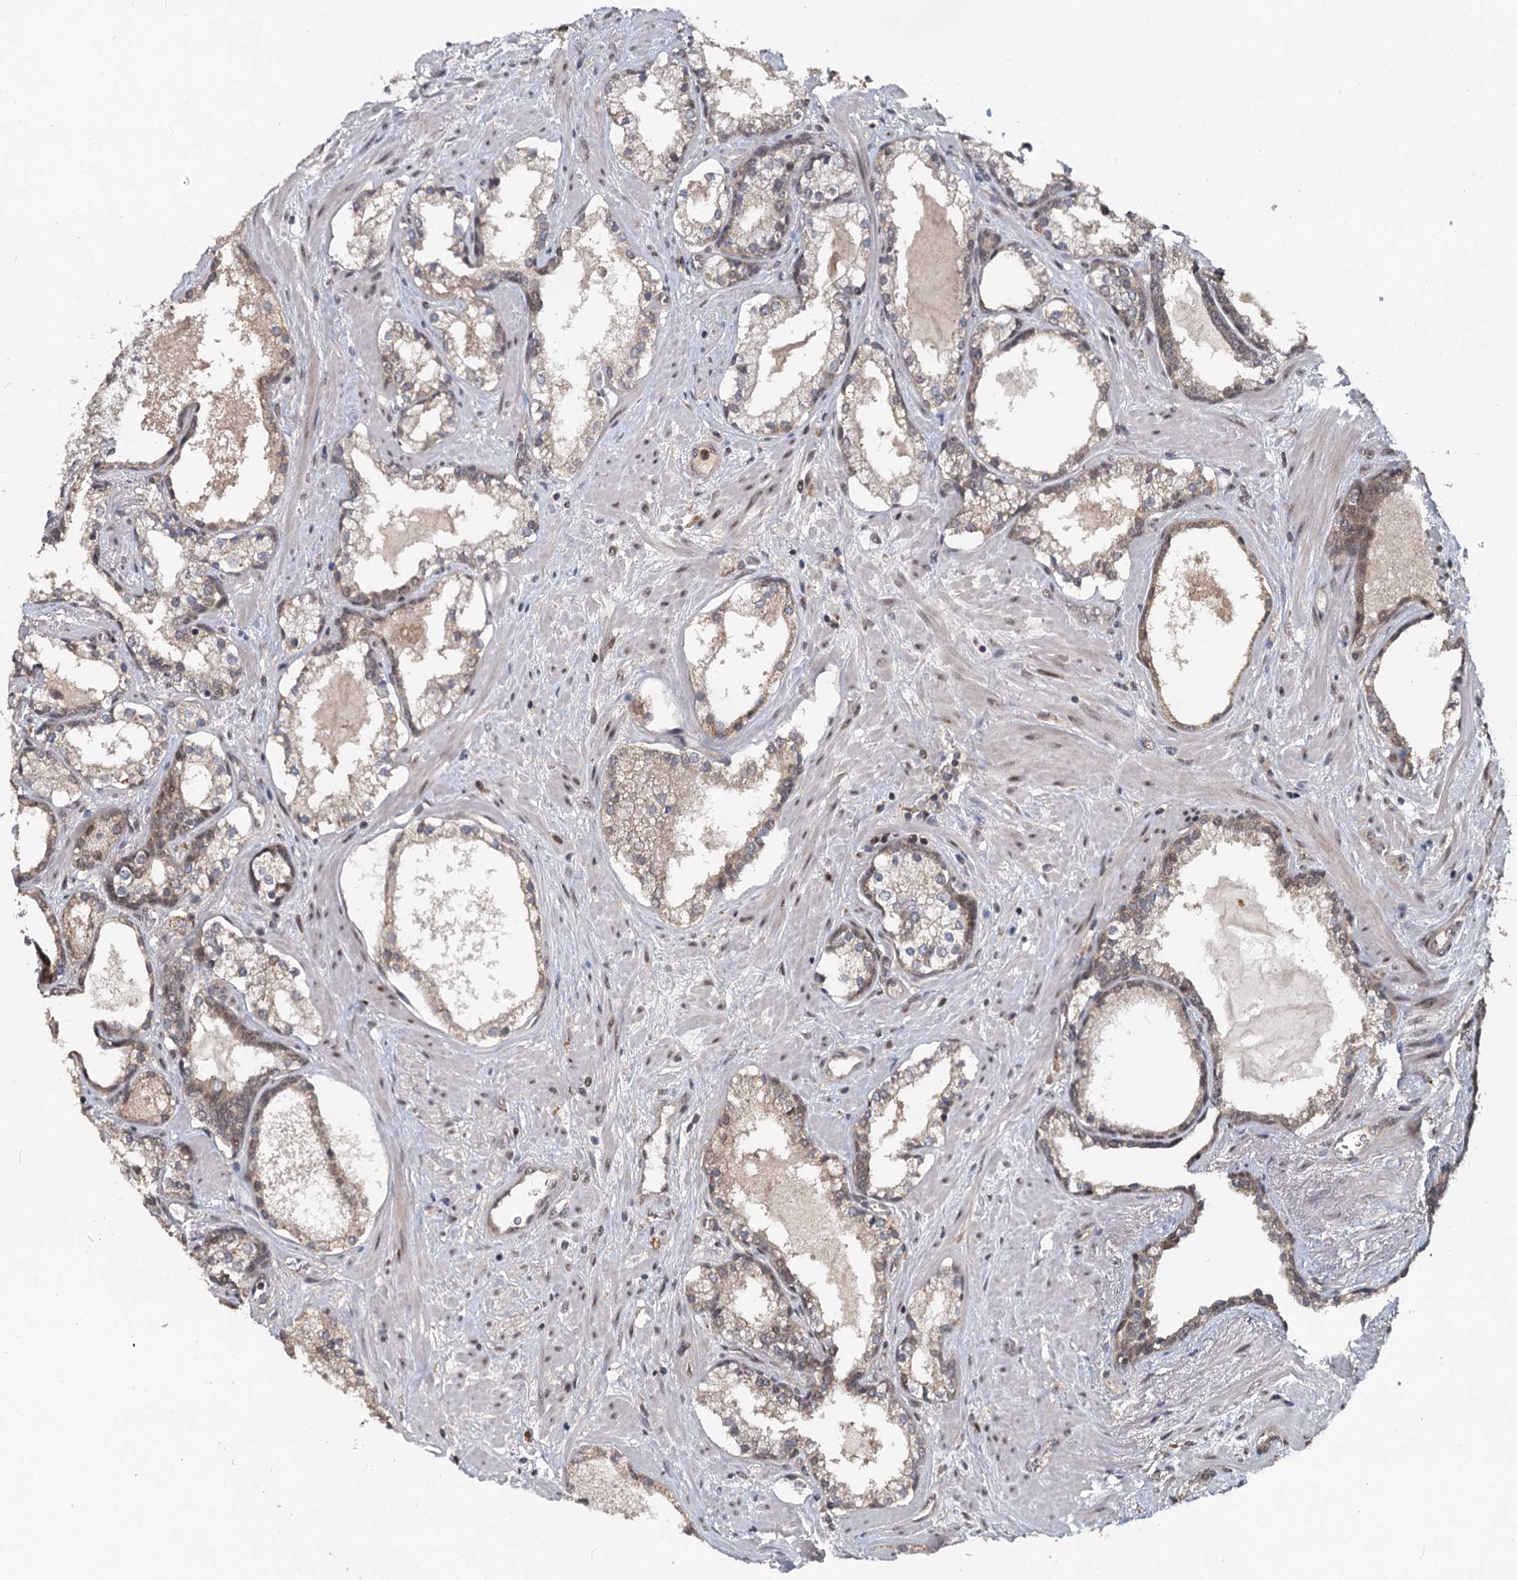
{"staining": {"intensity": "weak", "quantity": "<25%", "location": "cytoplasmic/membranous,nuclear"}, "tissue": "prostate cancer", "cell_type": "Tumor cells", "image_type": "cancer", "snomed": [{"axis": "morphology", "description": "Adenocarcinoma, High grade"}, {"axis": "topography", "description": "Prostate"}], "caption": "Photomicrograph shows no significant protein staining in tumor cells of high-grade adenocarcinoma (prostate).", "gene": "MYG1", "patient": {"sex": "male", "age": 58}}